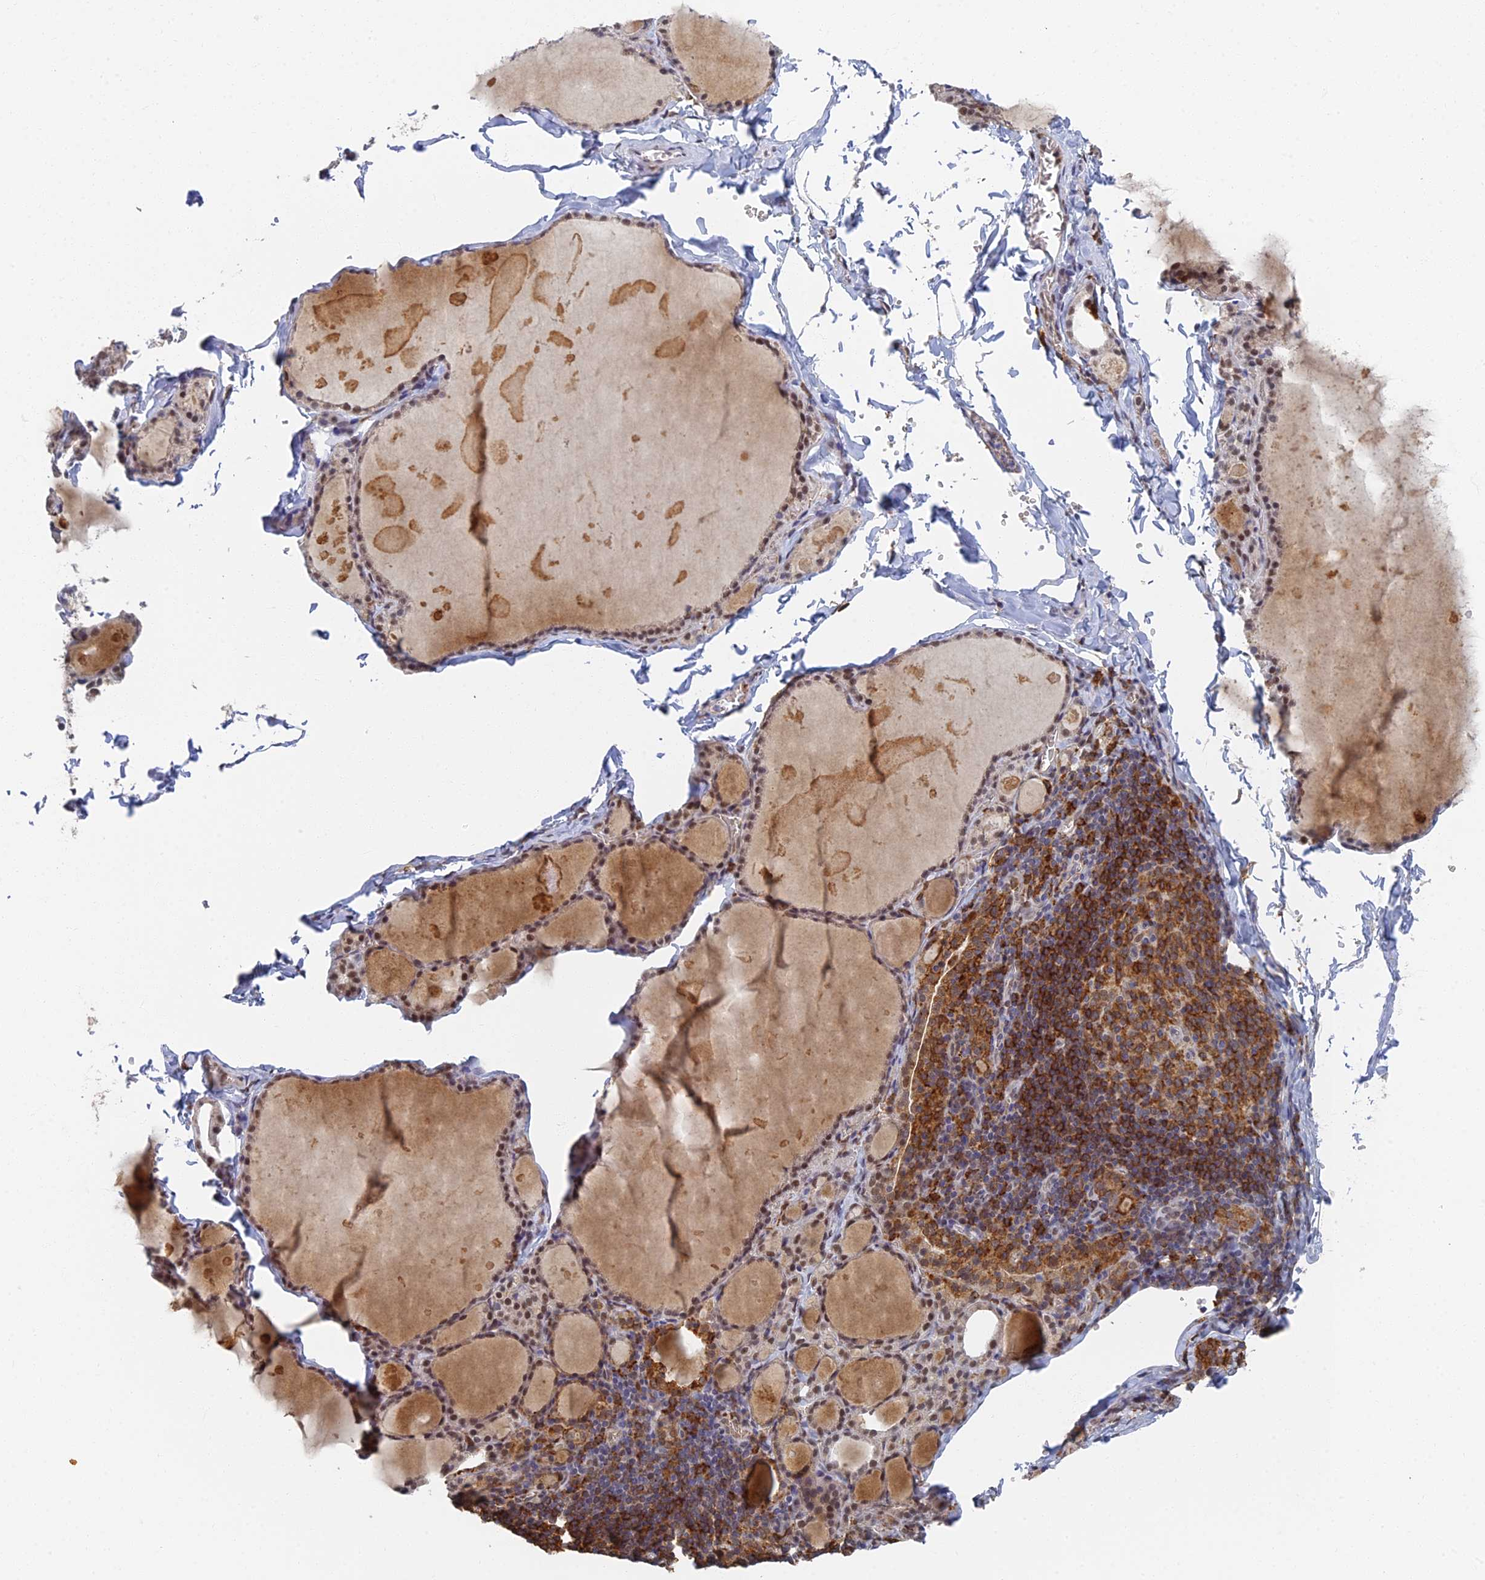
{"staining": {"intensity": "moderate", "quantity": ">75%", "location": "nuclear"}, "tissue": "thyroid gland", "cell_type": "Glandular cells", "image_type": "normal", "snomed": [{"axis": "morphology", "description": "Normal tissue, NOS"}, {"axis": "topography", "description": "Thyroid gland"}], "caption": "Human thyroid gland stained with a brown dye shows moderate nuclear positive positivity in approximately >75% of glandular cells.", "gene": "GPATCH1", "patient": {"sex": "male", "age": 56}}